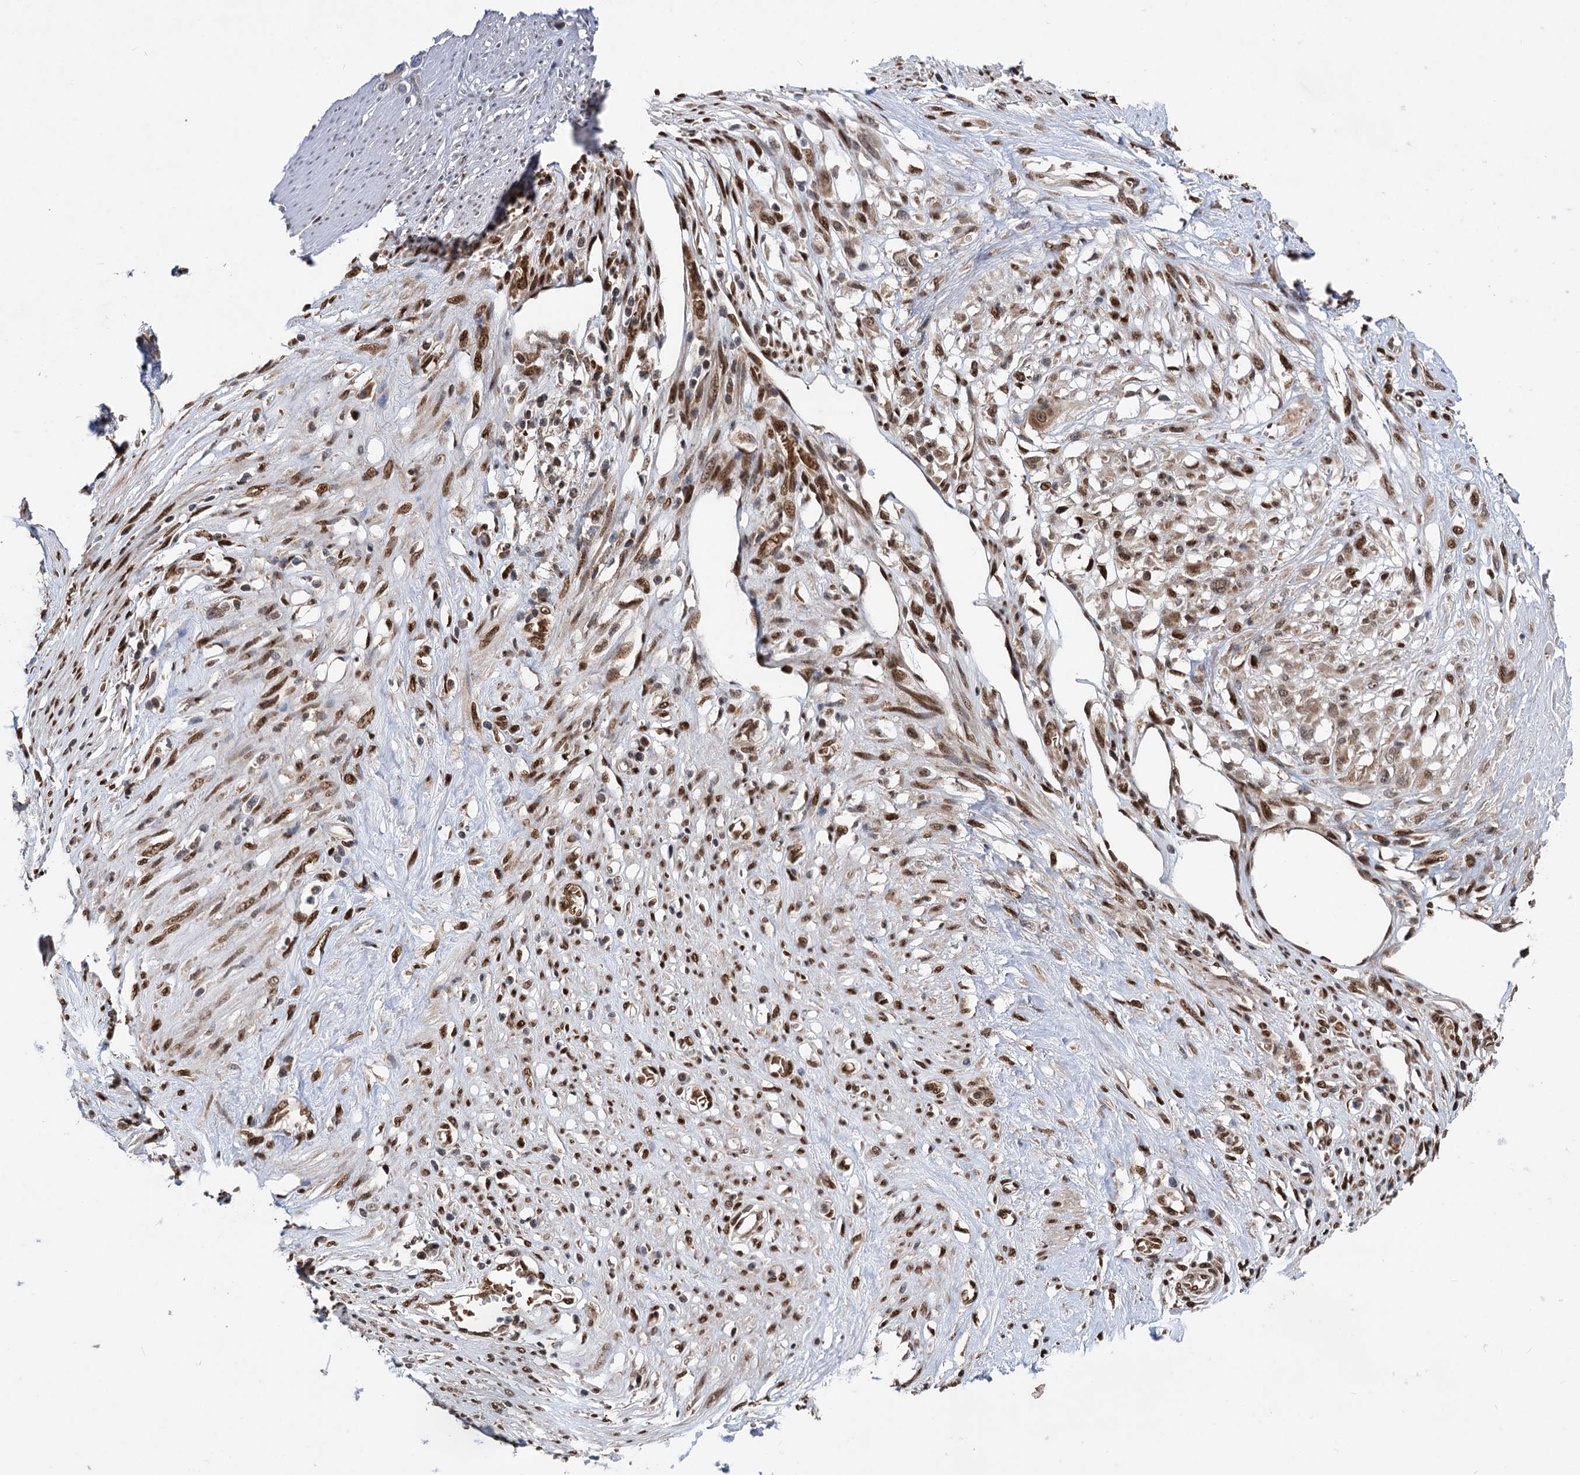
{"staining": {"intensity": "weak", "quantity": ">75%", "location": "cytoplasmic/membranous,nuclear"}, "tissue": "stomach cancer", "cell_type": "Tumor cells", "image_type": "cancer", "snomed": [{"axis": "morphology", "description": "Adenocarcinoma, NOS"}, {"axis": "morphology", "description": "Adenocarcinoma, High grade"}, {"axis": "topography", "description": "Stomach, upper"}, {"axis": "topography", "description": "Stomach, lower"}], "caption": "Protein staining of stomach high-grade adenocarcinoma tissue exhibits weak cytoplasmic/membranous and nuclear positivity in about >75% of tumor cells.", "gene": "MESD", "patient": {"sex": "female", "age": 65}}